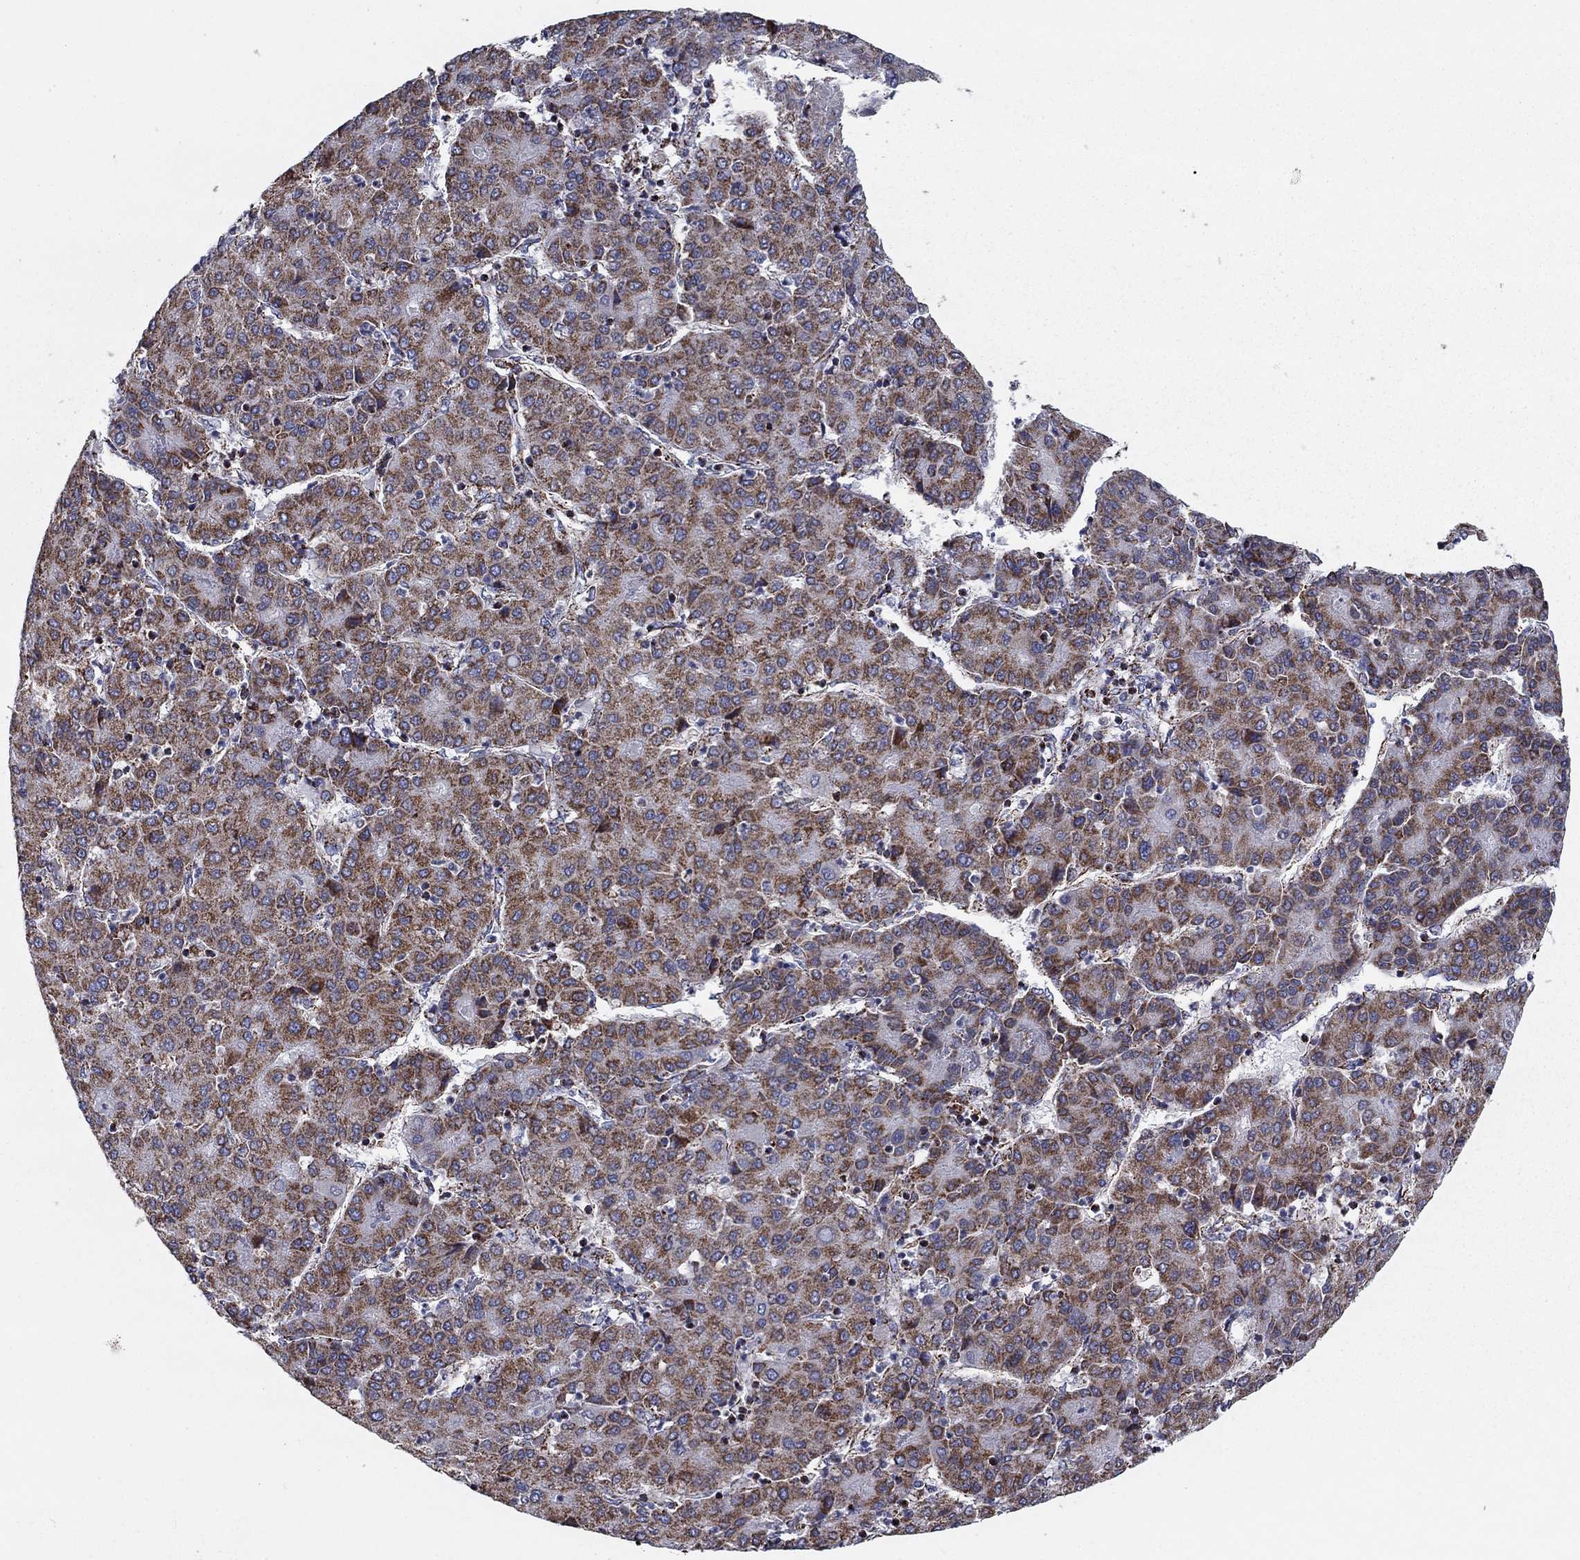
{"staining": {"intensity": "moderate", "quantity": ">75%", "location": "cytoplasmic/membranous"}, "tissue": "liver cancer", "cell_type": "Tumor cells", "image_type": "cancer", "snomed": [{"axis": "morphology", "description": "Carcinoma, Hepatocellular, NOS"}, {"axis": "topography", "description": "Liver"}], "caption": "A brown stain shows moderate cytoplasmic/membranous positivity of a protein in human hepatocellular carcinoma (liver) tumor cells. (Brightfield microscopy of DAB IHC at high magnification).", "gene": "NDUFV1", "patient": {"sex": "male", "age": 65}}